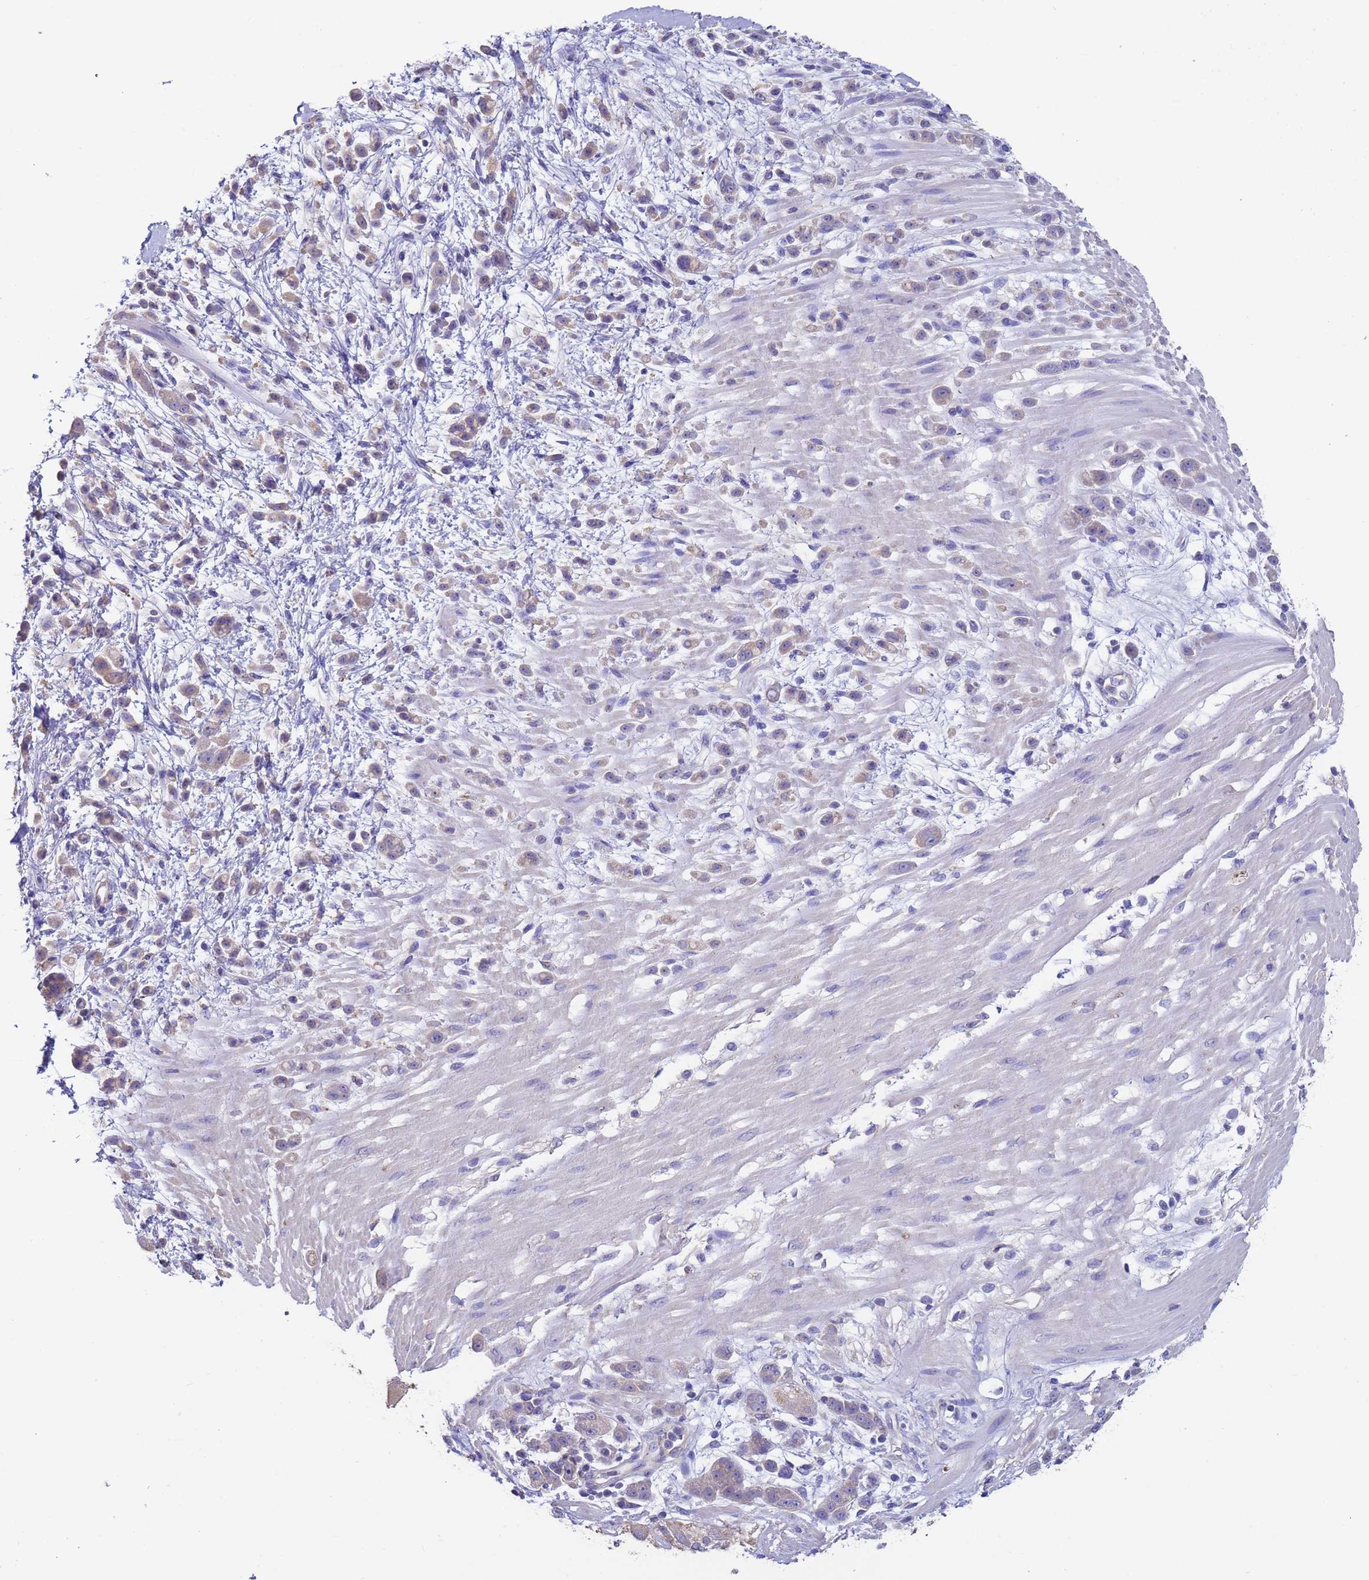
{"staining": {"intensity": "weak", "quantity": "25%-75%", "location": "cytoplasmic/membranous"}, "tissue": "pancreatic cancer", "cell_type": "Tumor cells", "image_type": "cancer", "snomed": [{"axis": "morphology", "description": "Normal tissue, NOS"}, {"axis": "morphology", "description": "Adenocarcinoma, NOS"}, {"axis": "topography", "description": "Pancreas"}], "caption": "Protein staining of adenocarcinoma (pancreatic) tissue demonstrates weak cytoplasmic/membranous staining in approximately 25%-75% of tumor cells.", "gene": "SRL", "patient": {"sex": "female", "age": 64}}